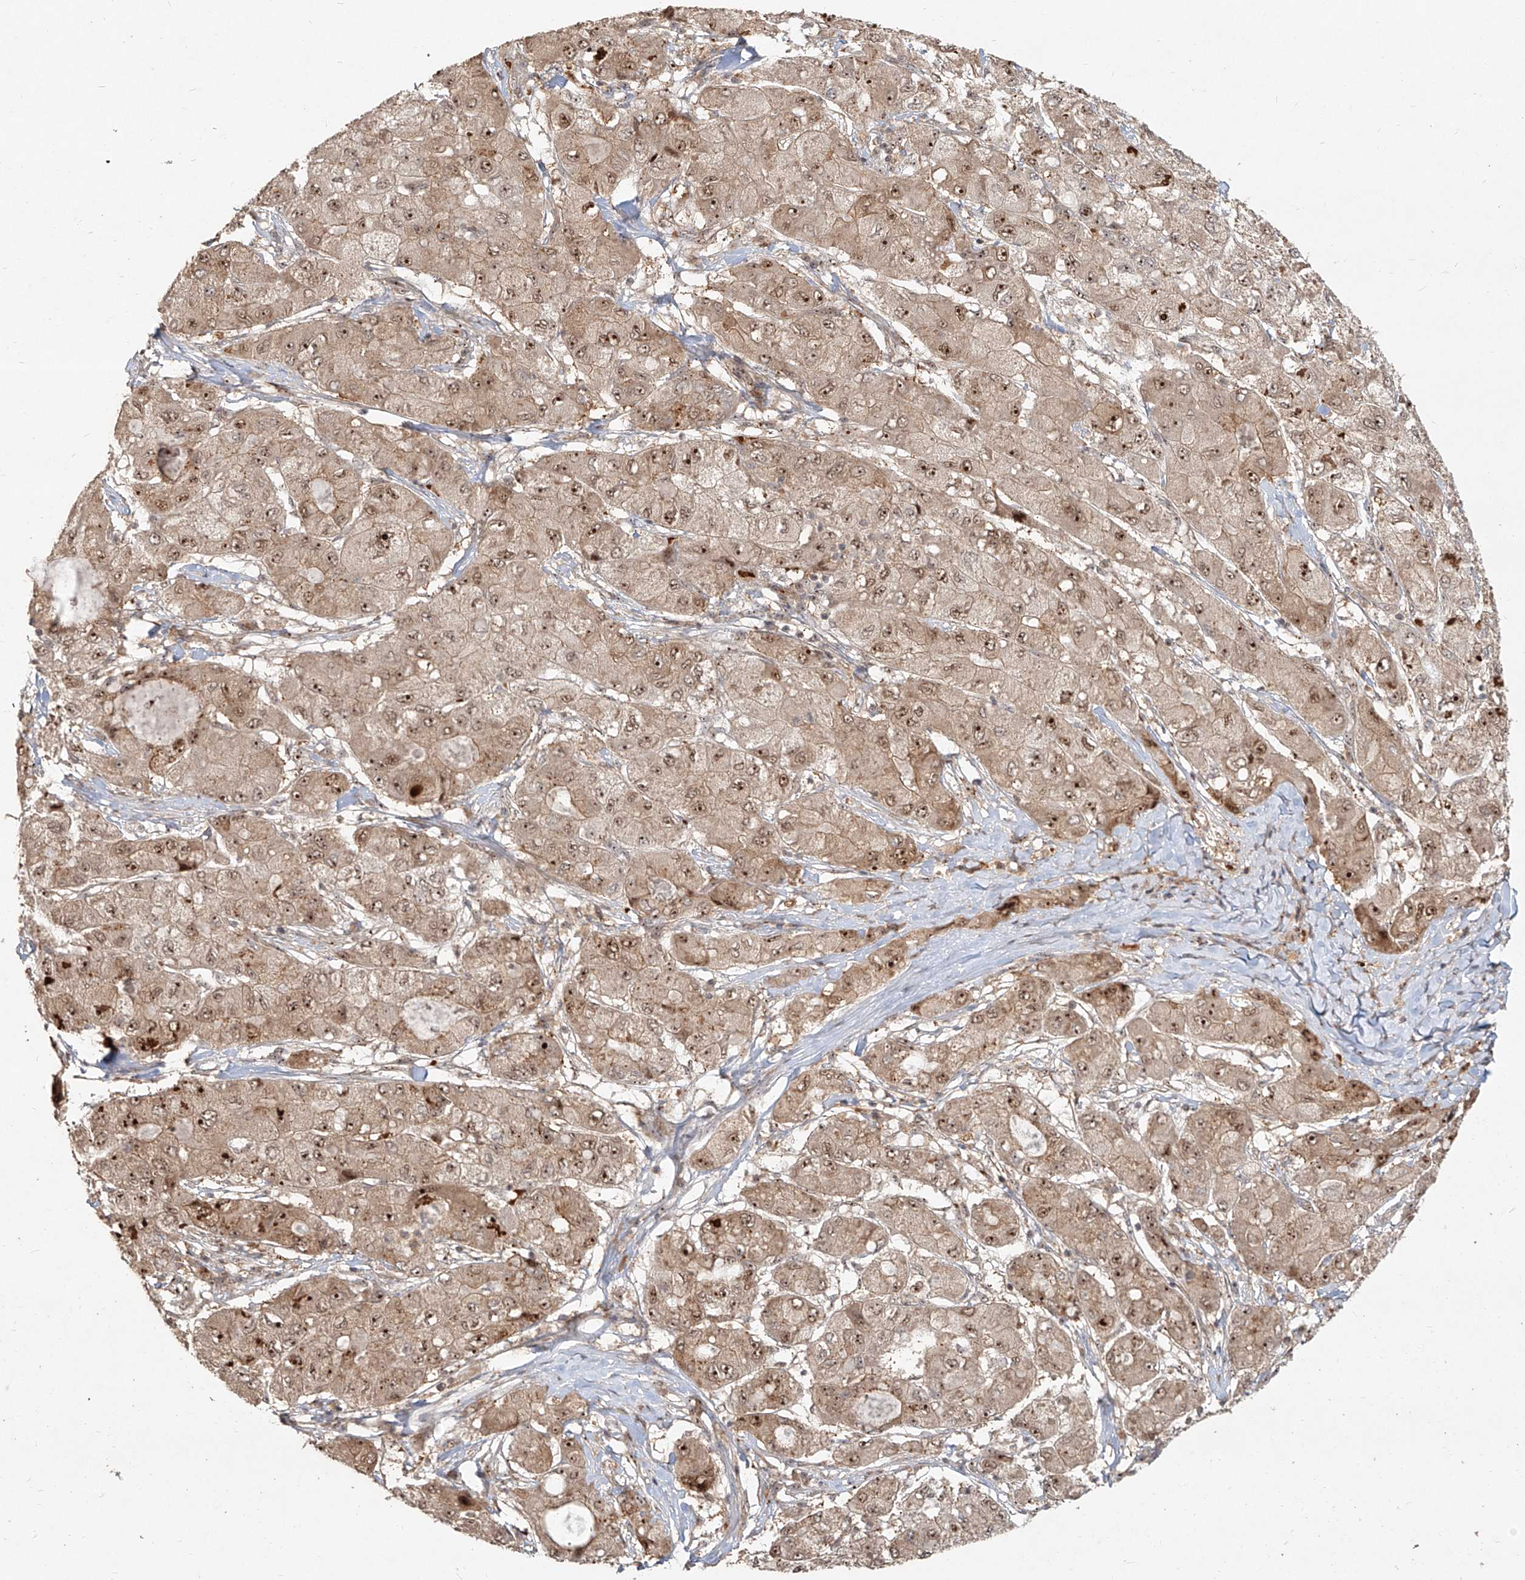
{"staining": {"intensity": "moderate", "quantity": ">75%", "location": "cytoplasmic/membranous,nuclear"}, "tissue": "liver cancer", "cell_type": "Tumor cells", "image_type": "cancer", "snomed": [{"axis": "morphology", "description": "Carcinoma, Hepatocellular, NOS"}, {"axis": "topography", "description": "Liver"}], "caption": "The micrograph shows immunohistochemical staining of hepatocellular carcinoma (liver). There is moderate cytoplasmic/membranous and nuclear staining is appreciated in about >75% of tumor cells. The protein is shown in brown color, while the nuclei are stained blue.", "gene": "BYSL", "patient": {"sex": "male", "age": 80}}